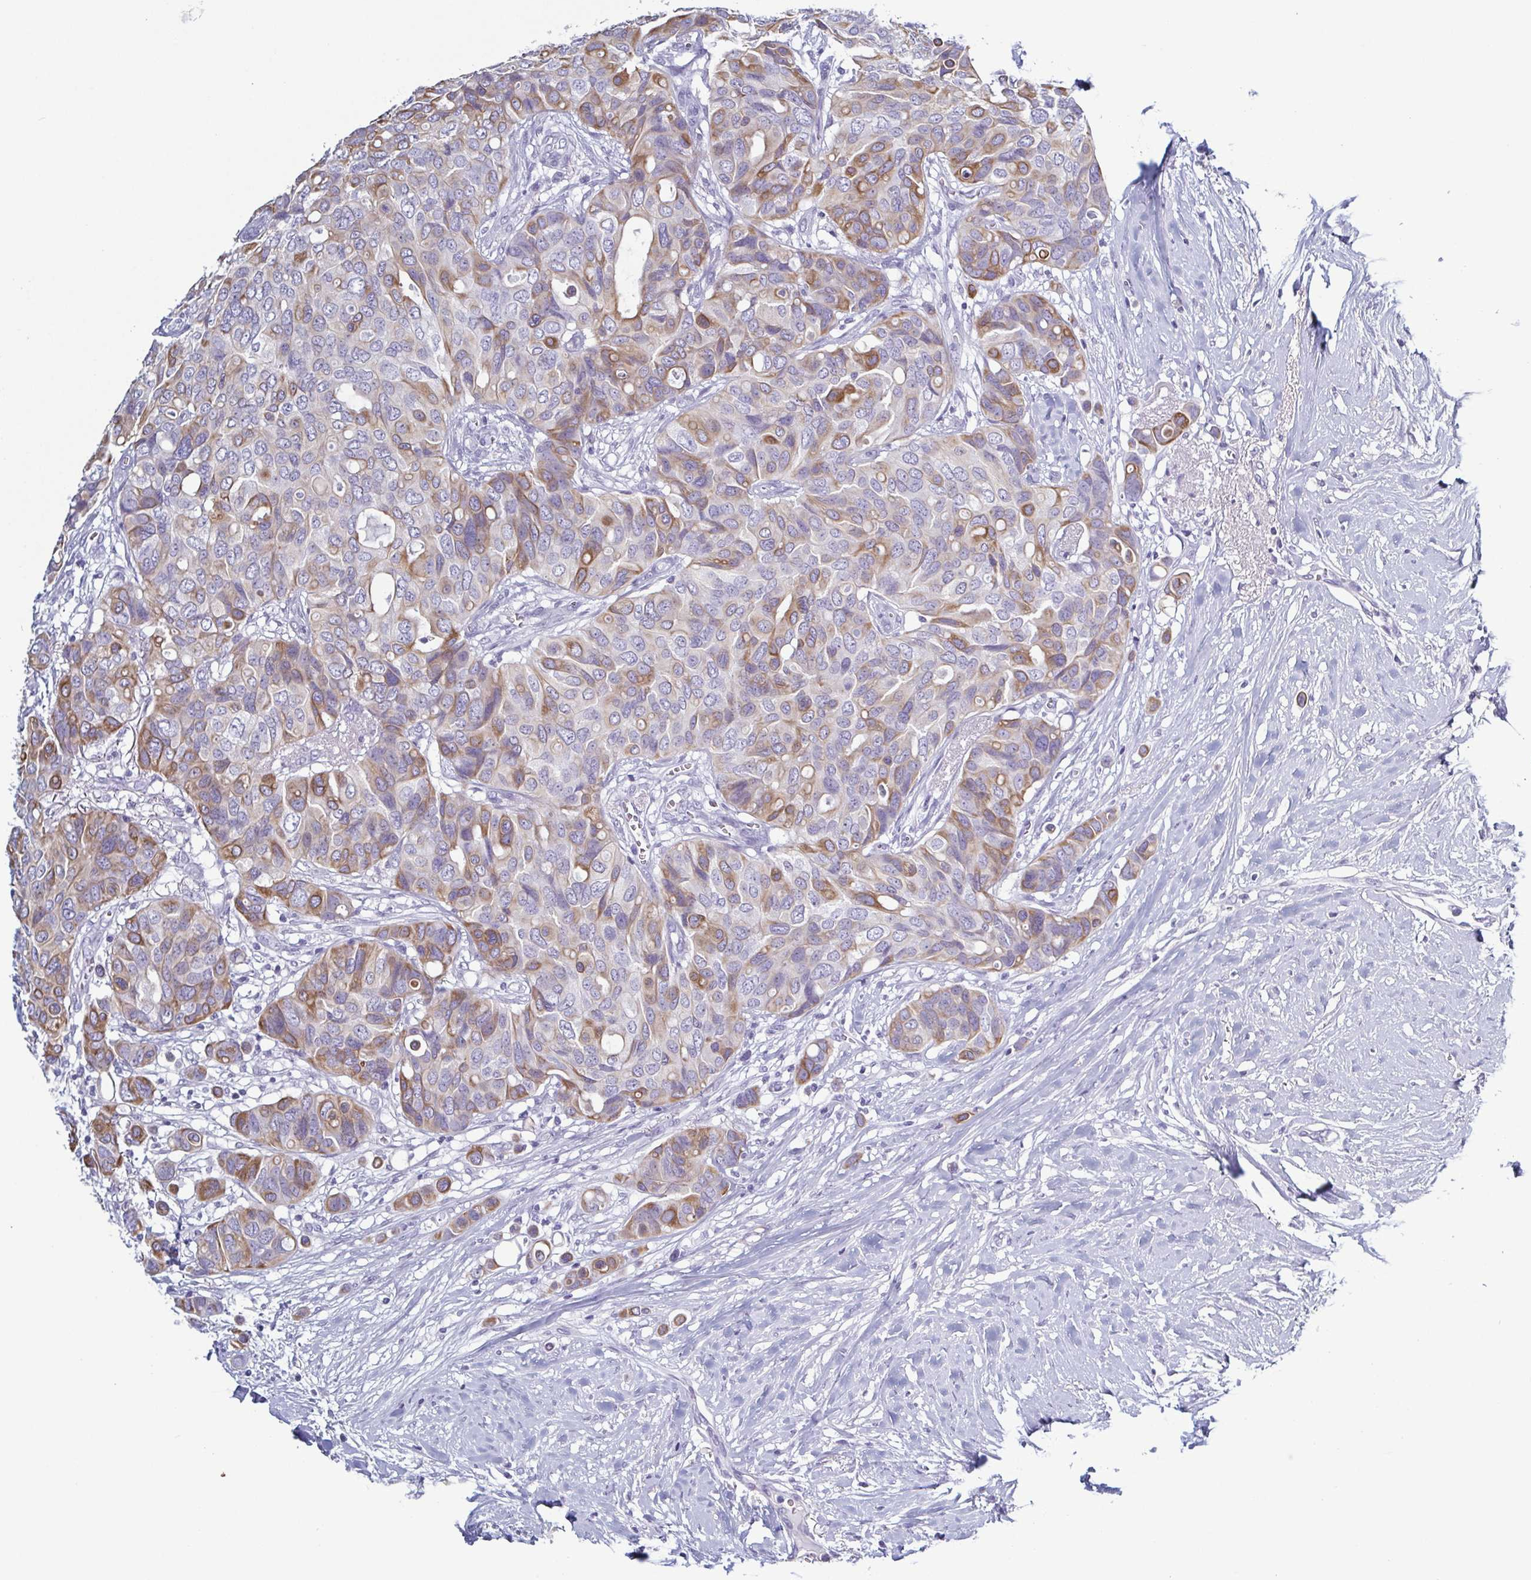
{"staining": {"intensity": "moderate", "quantity": "25%-75%", "location": "cytoplasmic/membranous"}, "tissue": "breast cancer", "cell_type": "Tumor cells", "image_type": "cancer", "snomed": [{"axis": "morphology", "description": "Duct carcinoma"}, {"axis": "topography", "description": "Breast"}], "caption": "Brown immunohistochemical staining in breast cancer displays moderate cytoplasmic/membranous positivity in about 25%-75% of tumor cells.", "gene": "KRT10", "patient": {"sex": "female", "age": 54}}